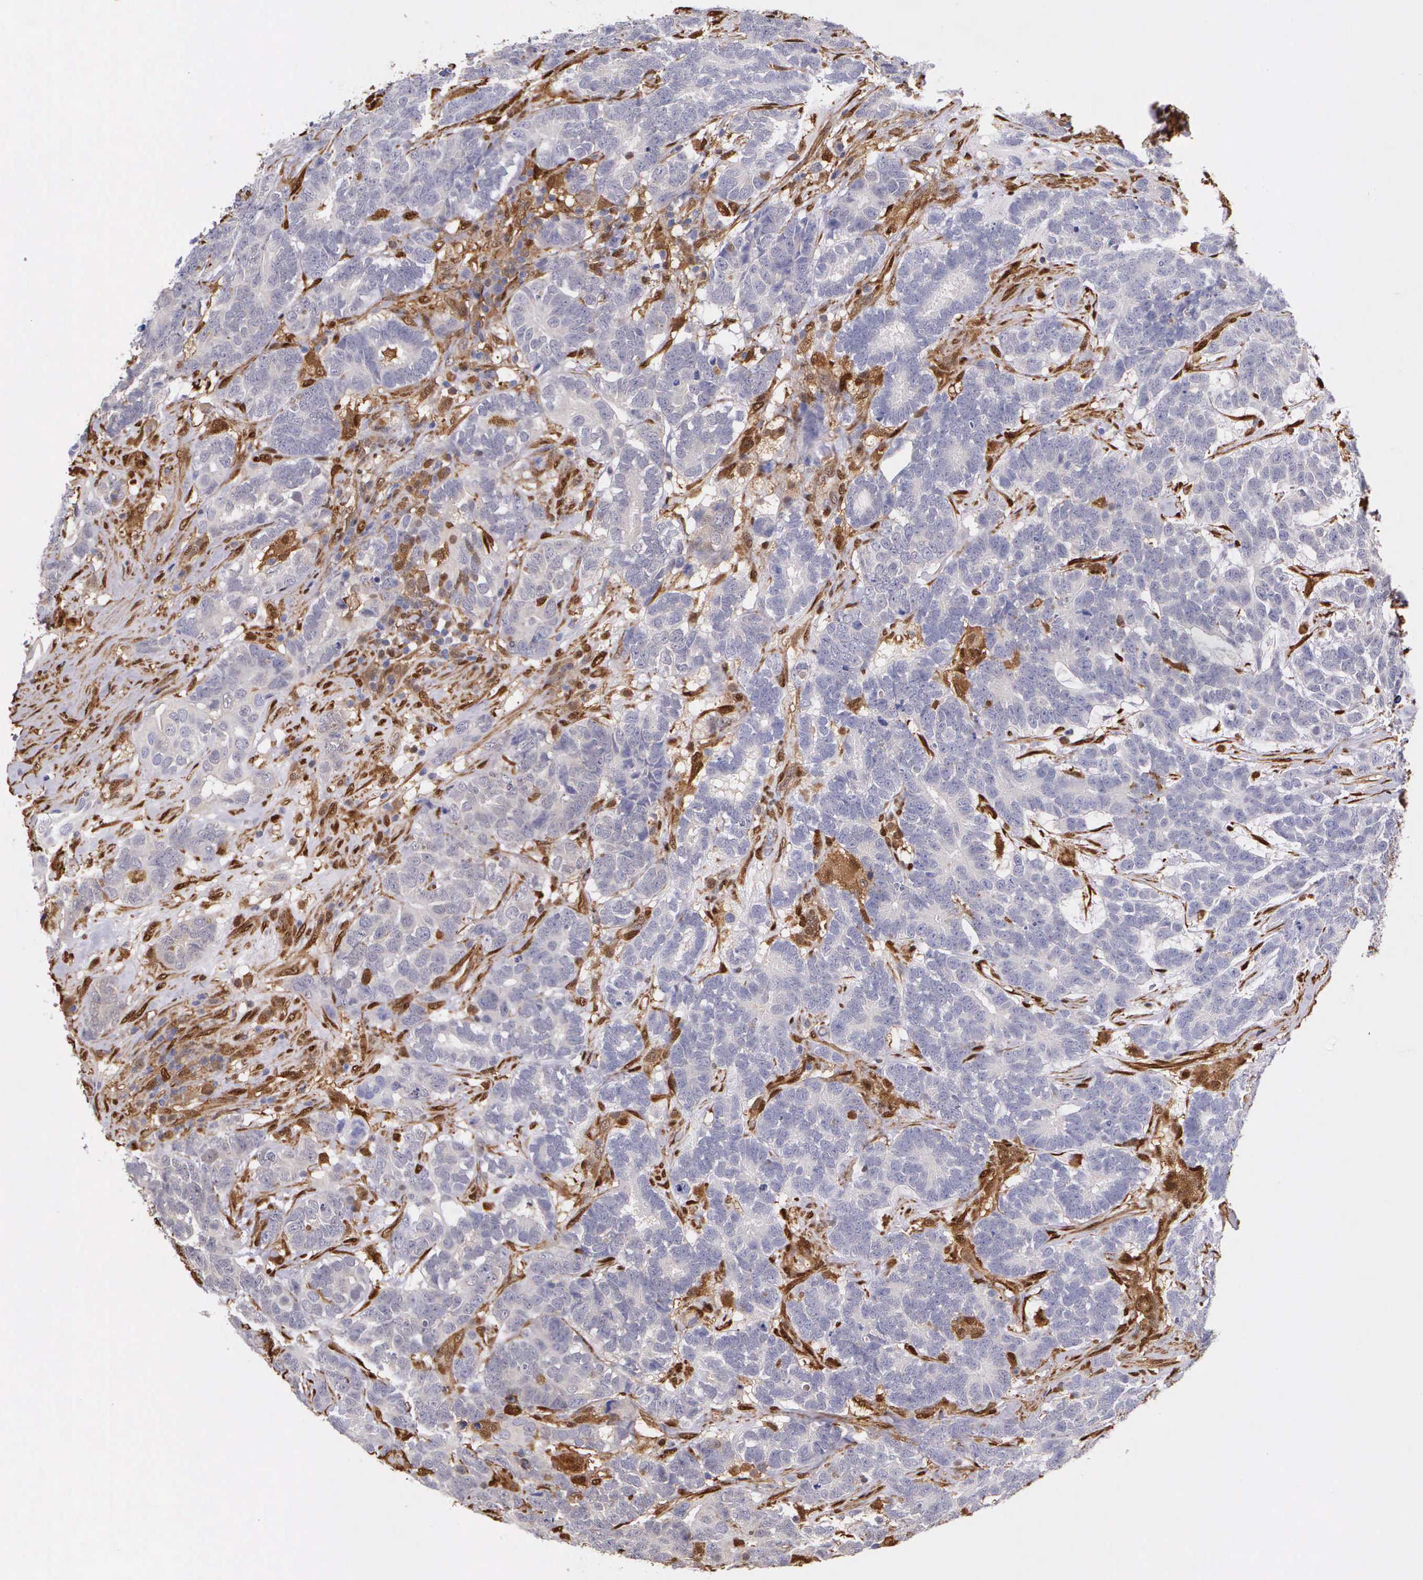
{"staining": {"intensity": "negative", "quantity": "none", "location": "none"}, "tissue": "testis cancer", "cell_type": "Tumor cells", "image_type": "cancer", "snomed": [{"axis": "morphology", "description": "Carcinoma, Embryonal, NOS"}, {"axis": "topography", "description": "Testis"}], "caption": "Protein analysis of testis cancer displays no significant expression in tumor cells.", "gene": "LGALS1", "patient": {"sex": "male", "age": 26}}